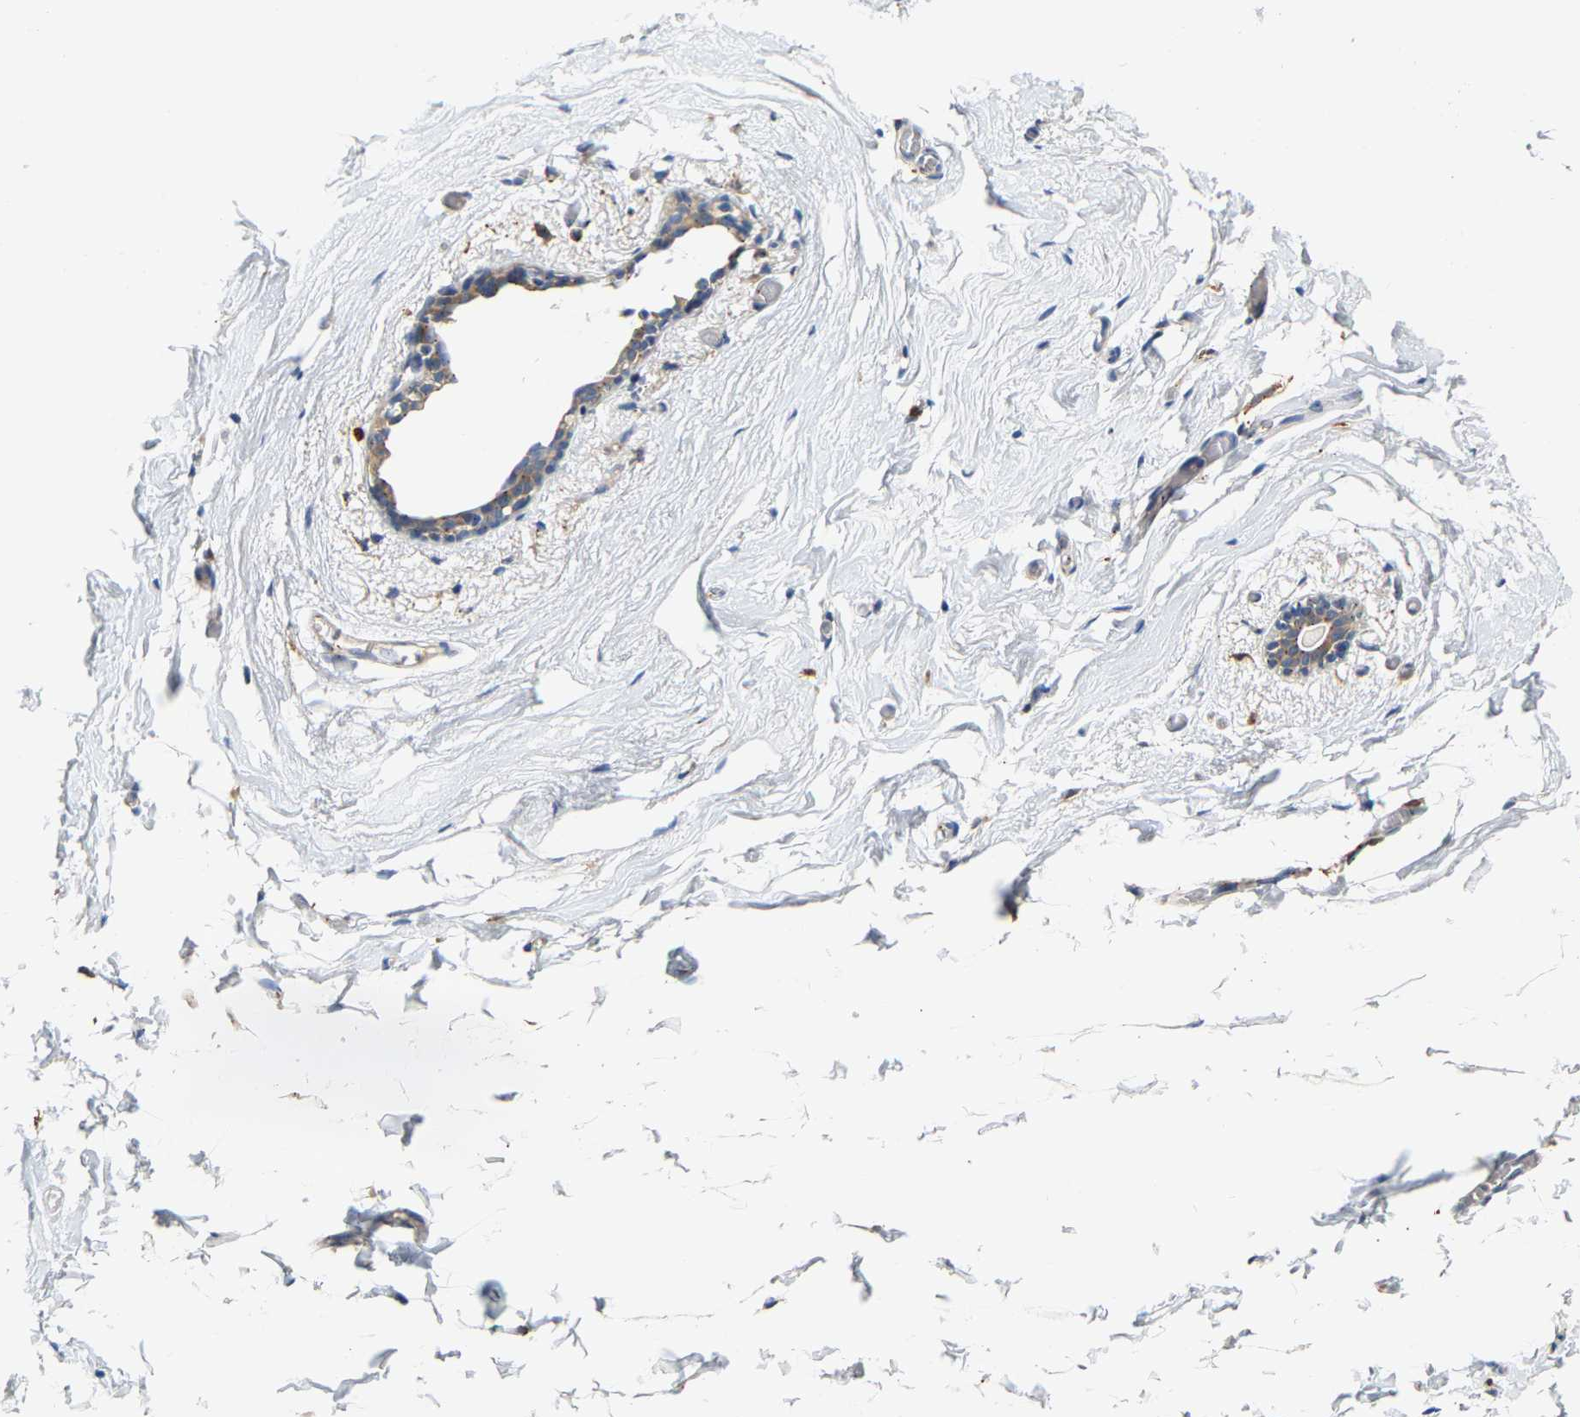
{"staining": {"intensity": "negative", "quantity": "none", "location": "none"}, "tissue": "breast", "cell_type": "Adipocytes", "image_type": "normal", "snomed": [{"axis": "morphology", "description": "Normal tissue, NOS"}, {"axis": "topography", "description": "Breast"}], "caption": "Immunohistochemistry (IHC) histopathology image of unremarkable breast stained for a protein (brown), which exhibits no expression in adipocytes. (Stains: DAB (3,3'-diaminobenzidine) immunohistochemistry (IHC) with hematoxylin counter stain, Microscopy: brightfield microscopy at high magnification).", "gene": "PCNT", "patient": {"sex": "female", "age": 62}}